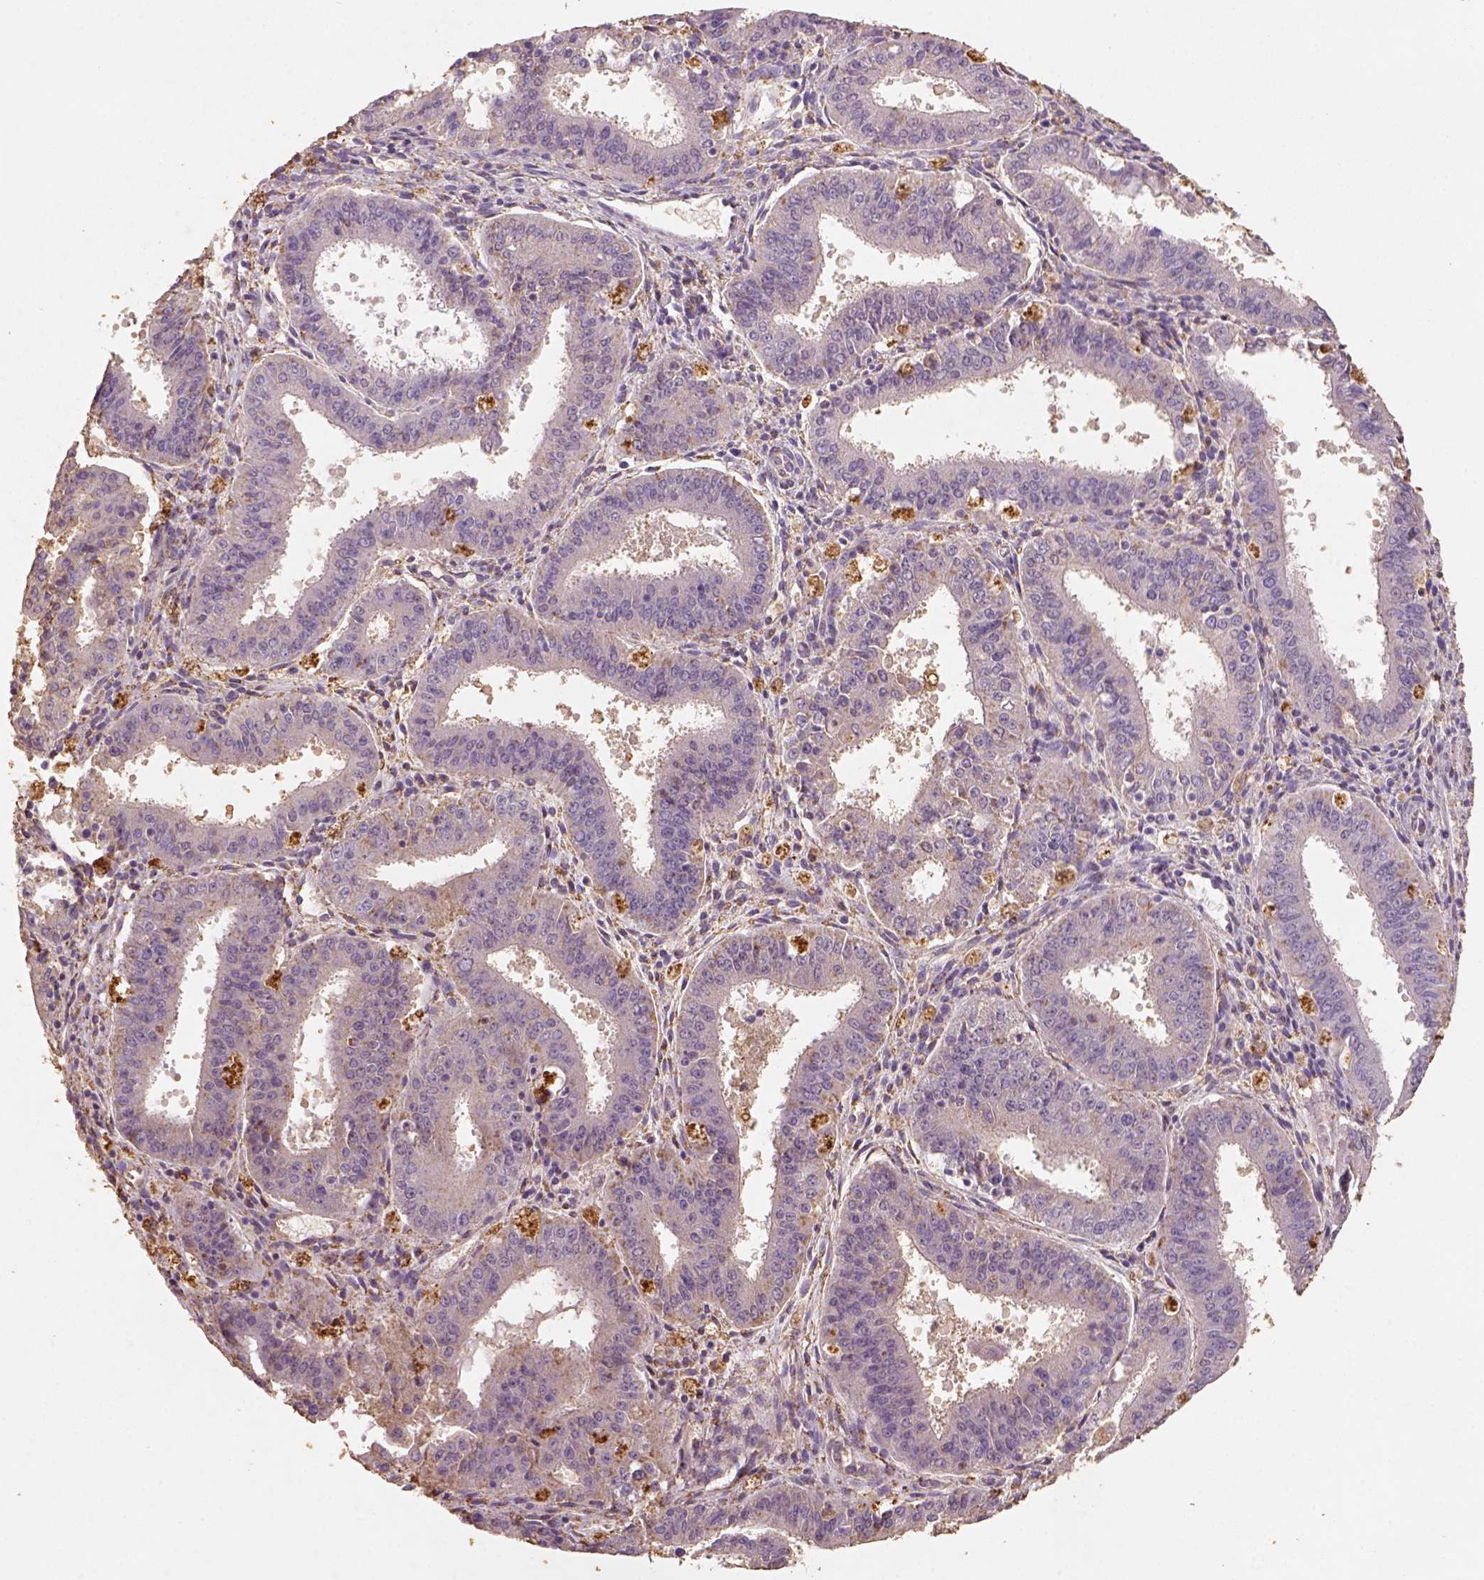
{"staining": {"intensity": "negative", "quantity": "none", "location": "none"}, "tissue": "ovarian cancer", "cell_type": "Tumor cells", "image_type": "cancer", "snomed": [{"axis": "morphology", "description": "Carcinoma, endometroid"}, {"axis": "topography", "description": "Ovary"}], "caption": "Immunohistochemistry (IHC) micrograph of neoplastic tissue: human ovarian cancer (endometroid carcinoma) stained with DAB (3,3'-diaminobenzidine) displays no significant protein positivity in tumor cells.", "gene": "AP2B1", "patient": {"sex": "female", "age": 42}}